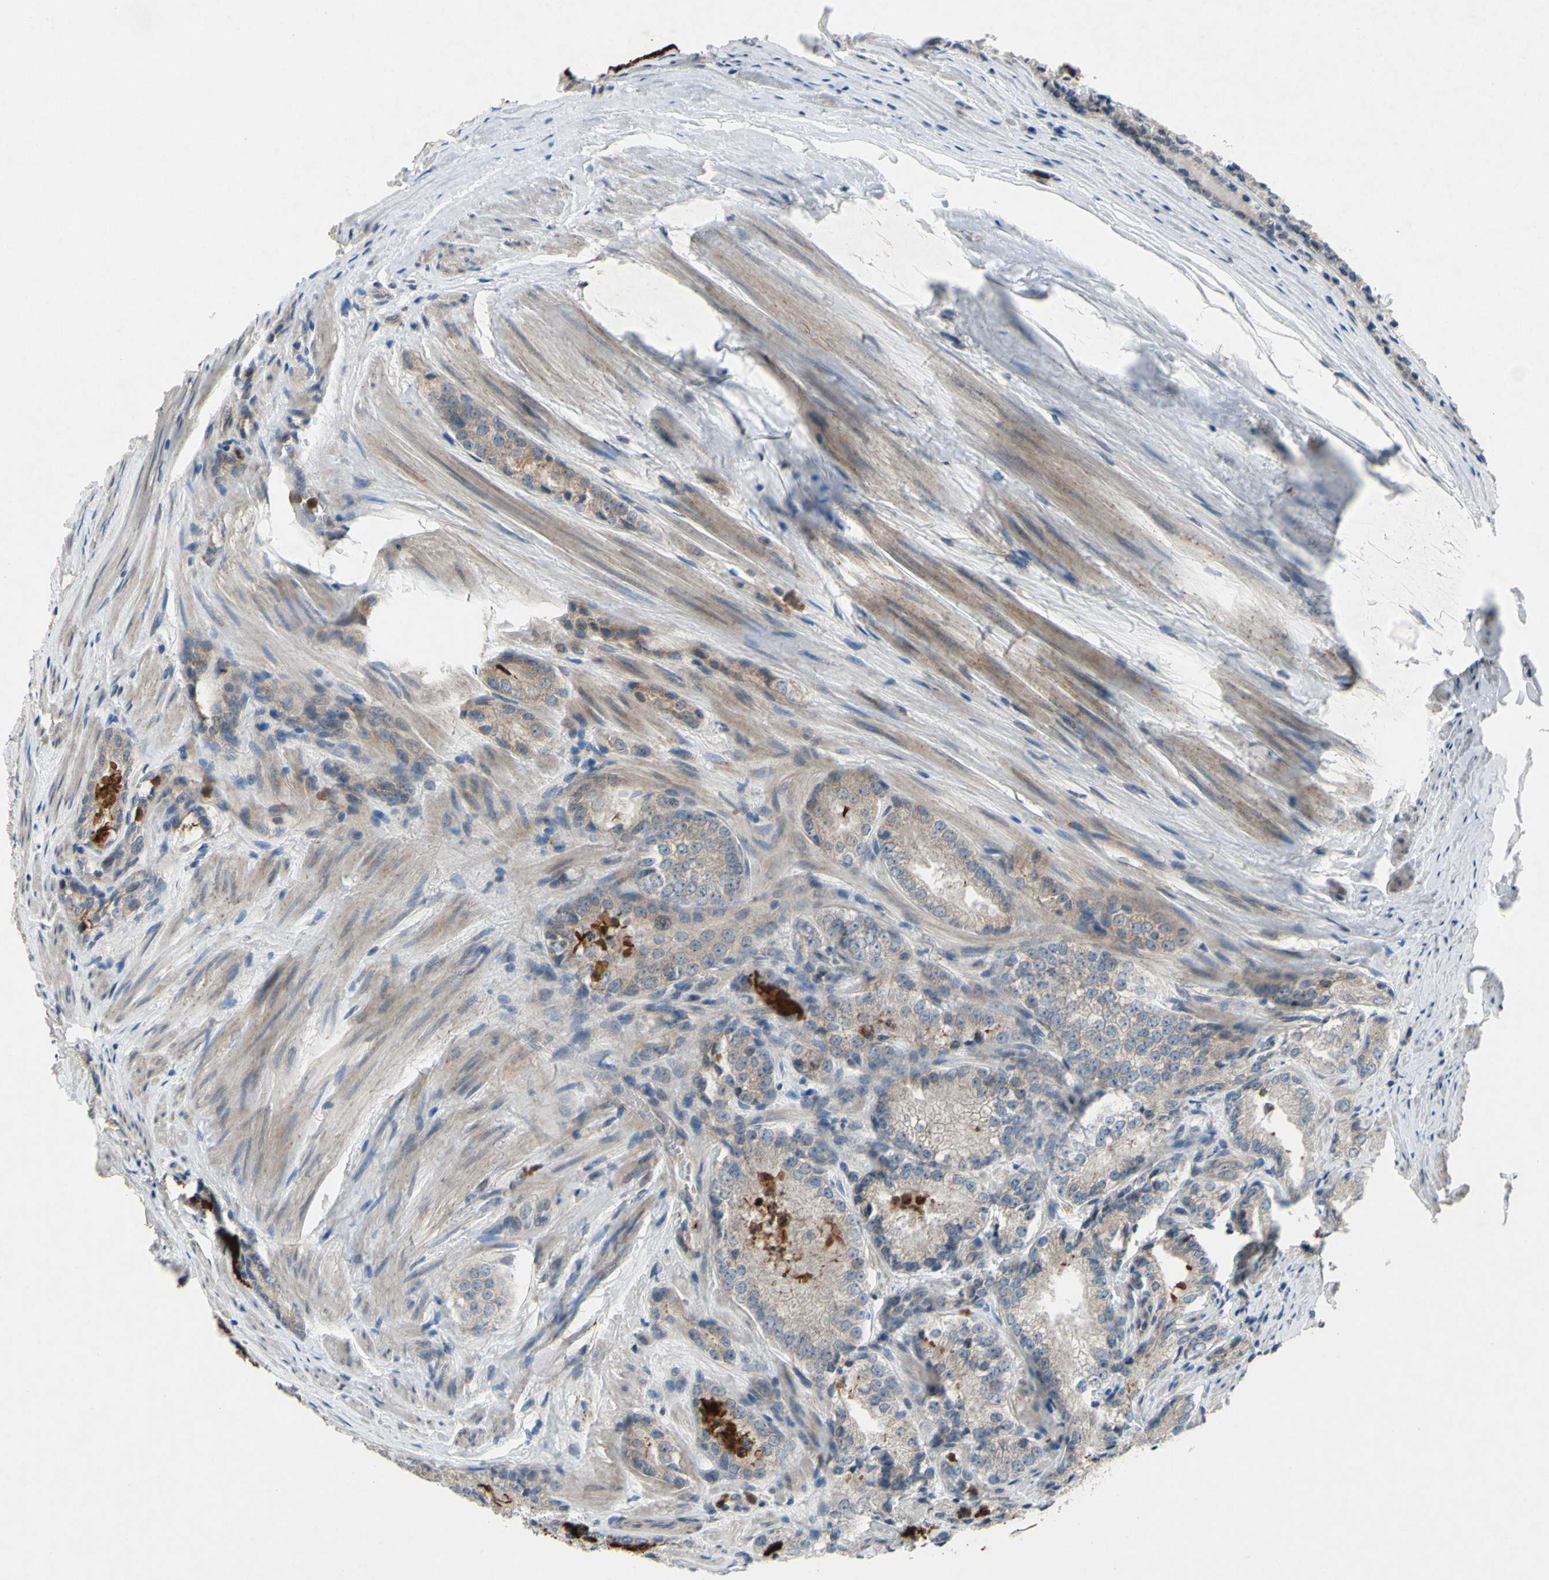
{"staining": {"intensity": "moderate", "quantity": "25%-75%", "location": "cytoplasmic/membranous"}, "tissue": "prostate cancer", "cell_type": "Tumor cells", "image_type": "cancer", "snomed": [{"axis": "morphology", "description": "Adenocarcinoma, Low grade"}, {"axis": "topography", "description": "Prostate"}], "caption": "Immunohistochemistry (IHC) histopathology image of neoplastic tissue: prostate cancer stained using immunohistochemistry (IHC) exhibits medium levels of moderate protein expression localized specifically in the cytoplasmic/membranous of tumor cells, appearing as a cytoplasmic/membranous brown color.", "gene": "GRAMD2B", "patient": {"sex": "male", "age": 60}}